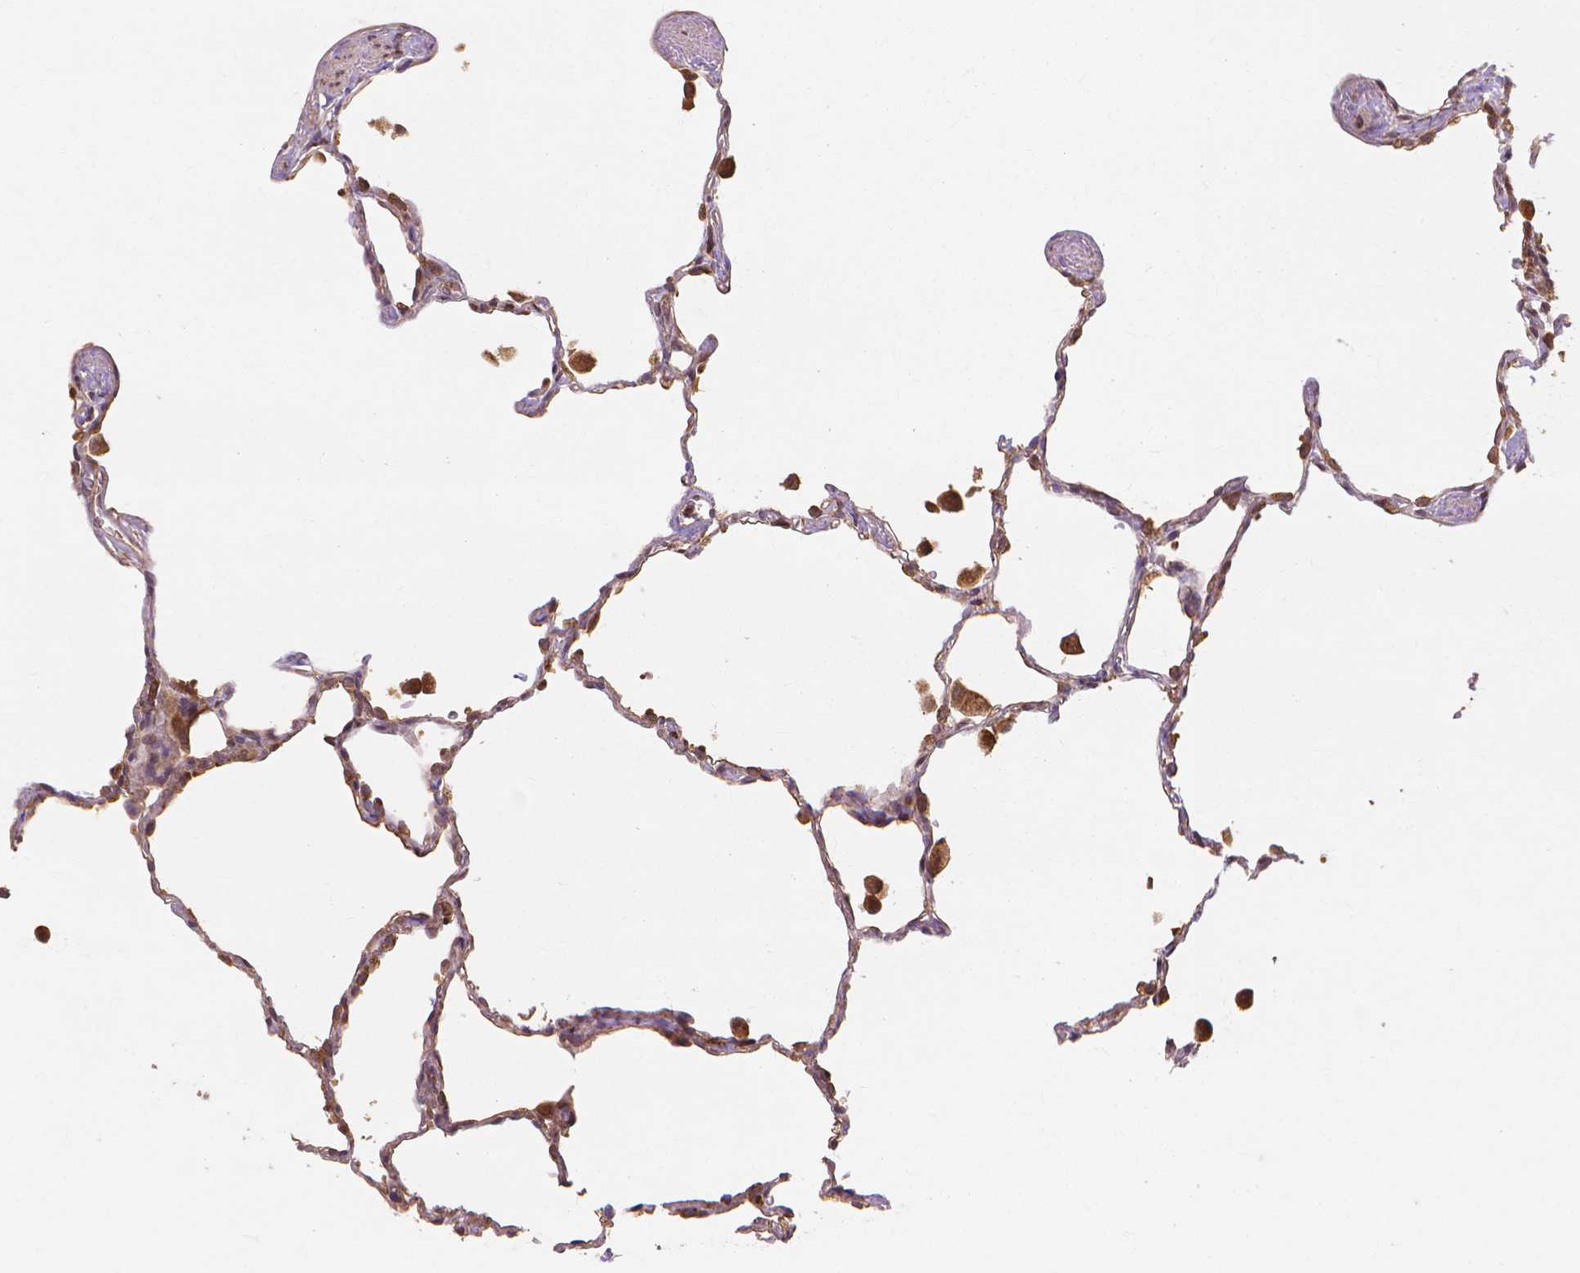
{"staining": {"intensity": "moderate", "quantity": ">75%", "location": "cytoplasmic/membranous"}, "tissue": "lung", "cell_type": "Alveolar cells", "image_type": "normal", "snomed": [{"axis": "morphology", "description": "Normal tissue, NOS"}, {"axis": "topography", "description": "Lung"}], "caption": "Approximately >75% of alveolar cells in unremarkable lung reveal moderate cytoplasmic/membranous protein staining as visualized by brown immunohistochemical staining.", "gene": "TAB2", "patient": {"sex": "female", "age": 47}}